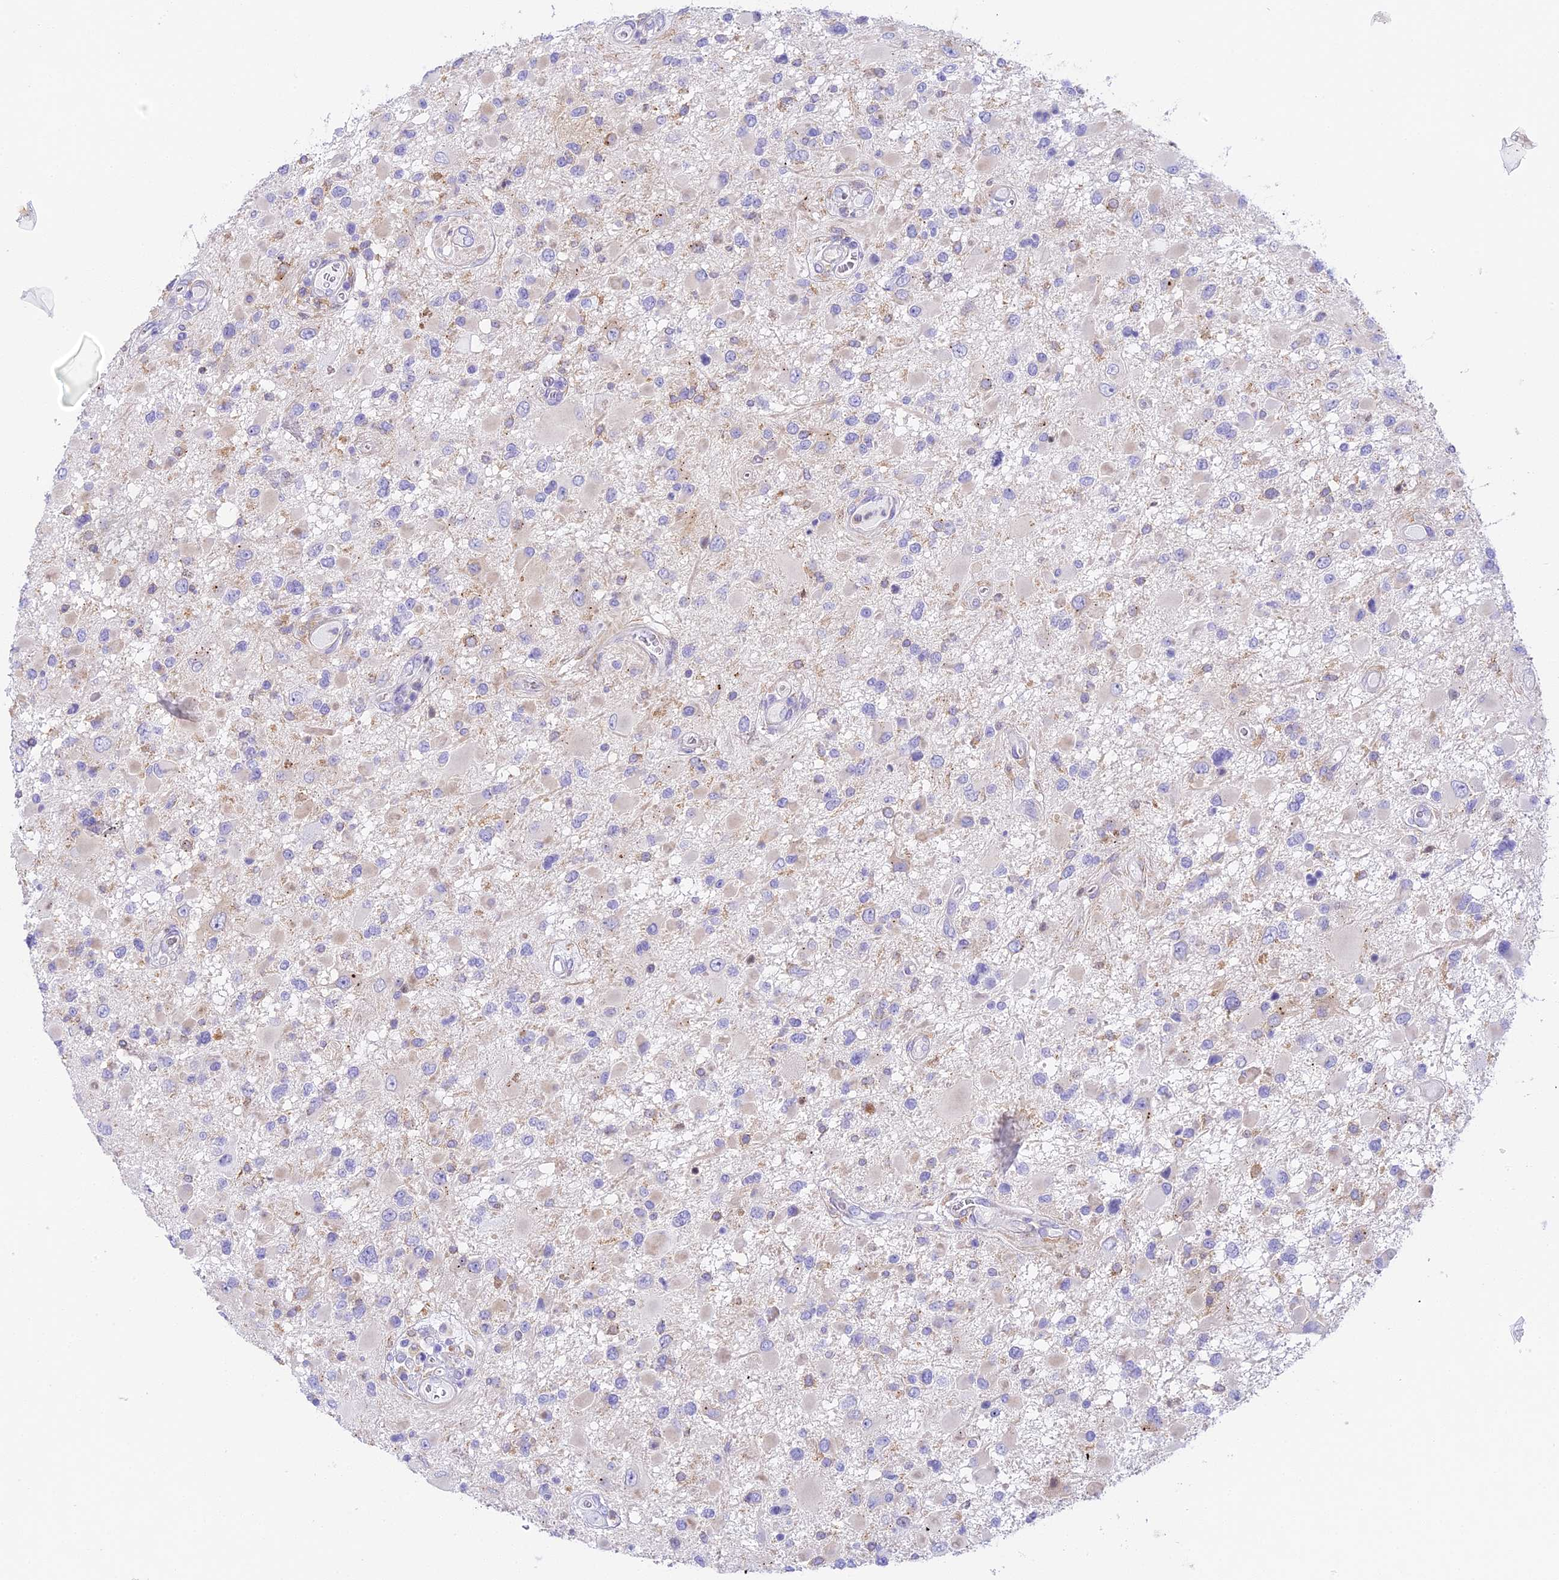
{"staining": {"intensity": "negative", "quantity": "none", "location": "none"}, "tissue": "glioma", "cell_type": "Tumor cells", "image_type": "cancer", "snomed": [{"axis": "morphology", "description": "Glioma, malignant, High grade"}, {"axis": "topography", "description": "Brain"}], "caption": "Protein analysis of malignant high-grade glioma exhibits no significant positivity in tumor cells.", "gene": "HOMER3", "patient": {"sex": "male", "age": 53}}